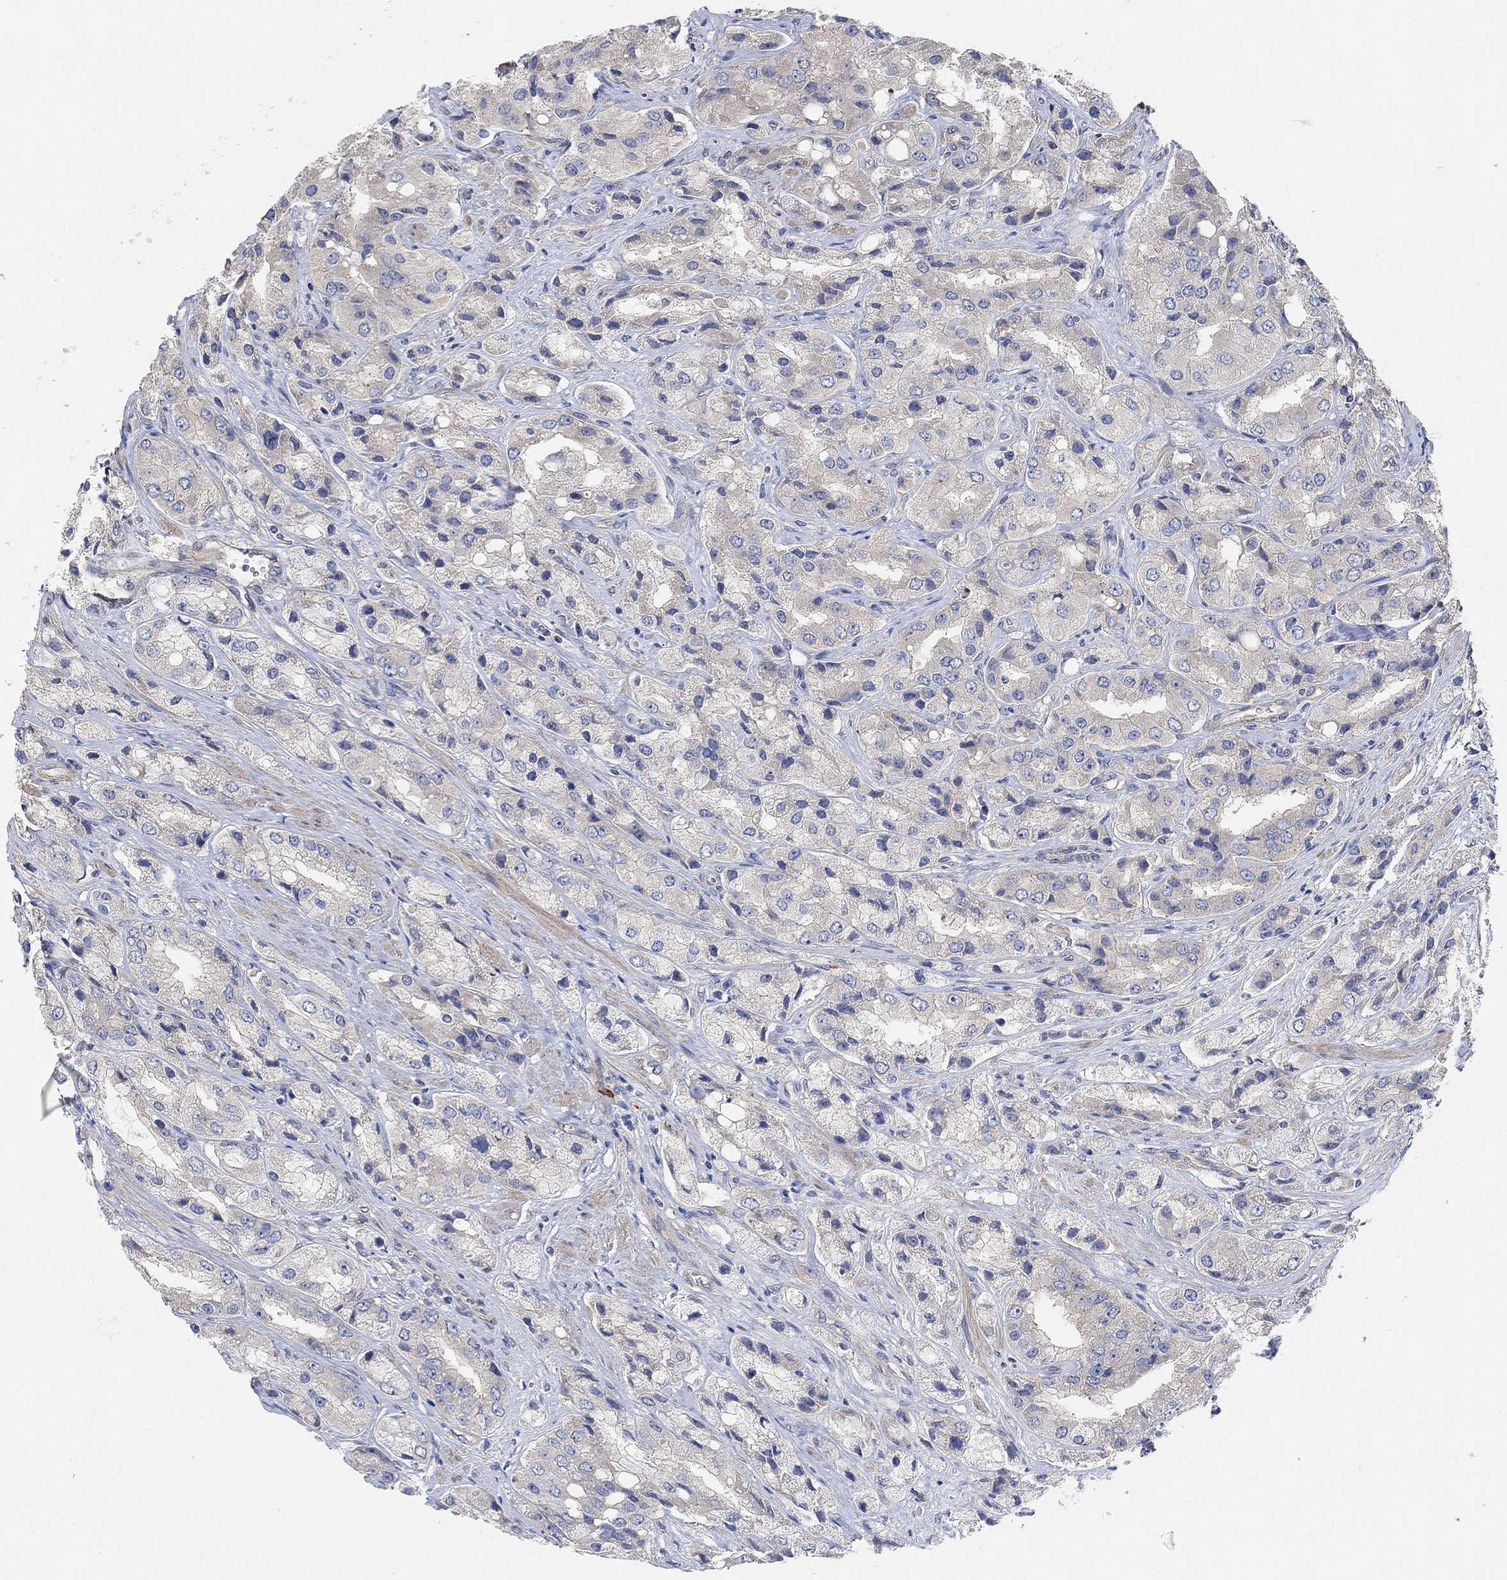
{"staining": {"intensity": "weak", "quantity": "<25%", "location": "cytoplasmic/membranous"}, "tissue": "prostate cancer", "cell_type": "Tumor cells", "image_type": "cancer", "snomed": [{"axis": "morphology", "description": "Adenocarcinoma, Low grade"}, {"axis": "topography", "description": "Prostate"}], "caption": "Immunohistochemistry histopathology image of neoplastic tissue: prostate cancer (low-grade adenocarcinoma) stained with DAB reveals no significant protein expression in tumor cells.", "gene": "SYT16", "patient": {"sex": "male", "age": 69}}